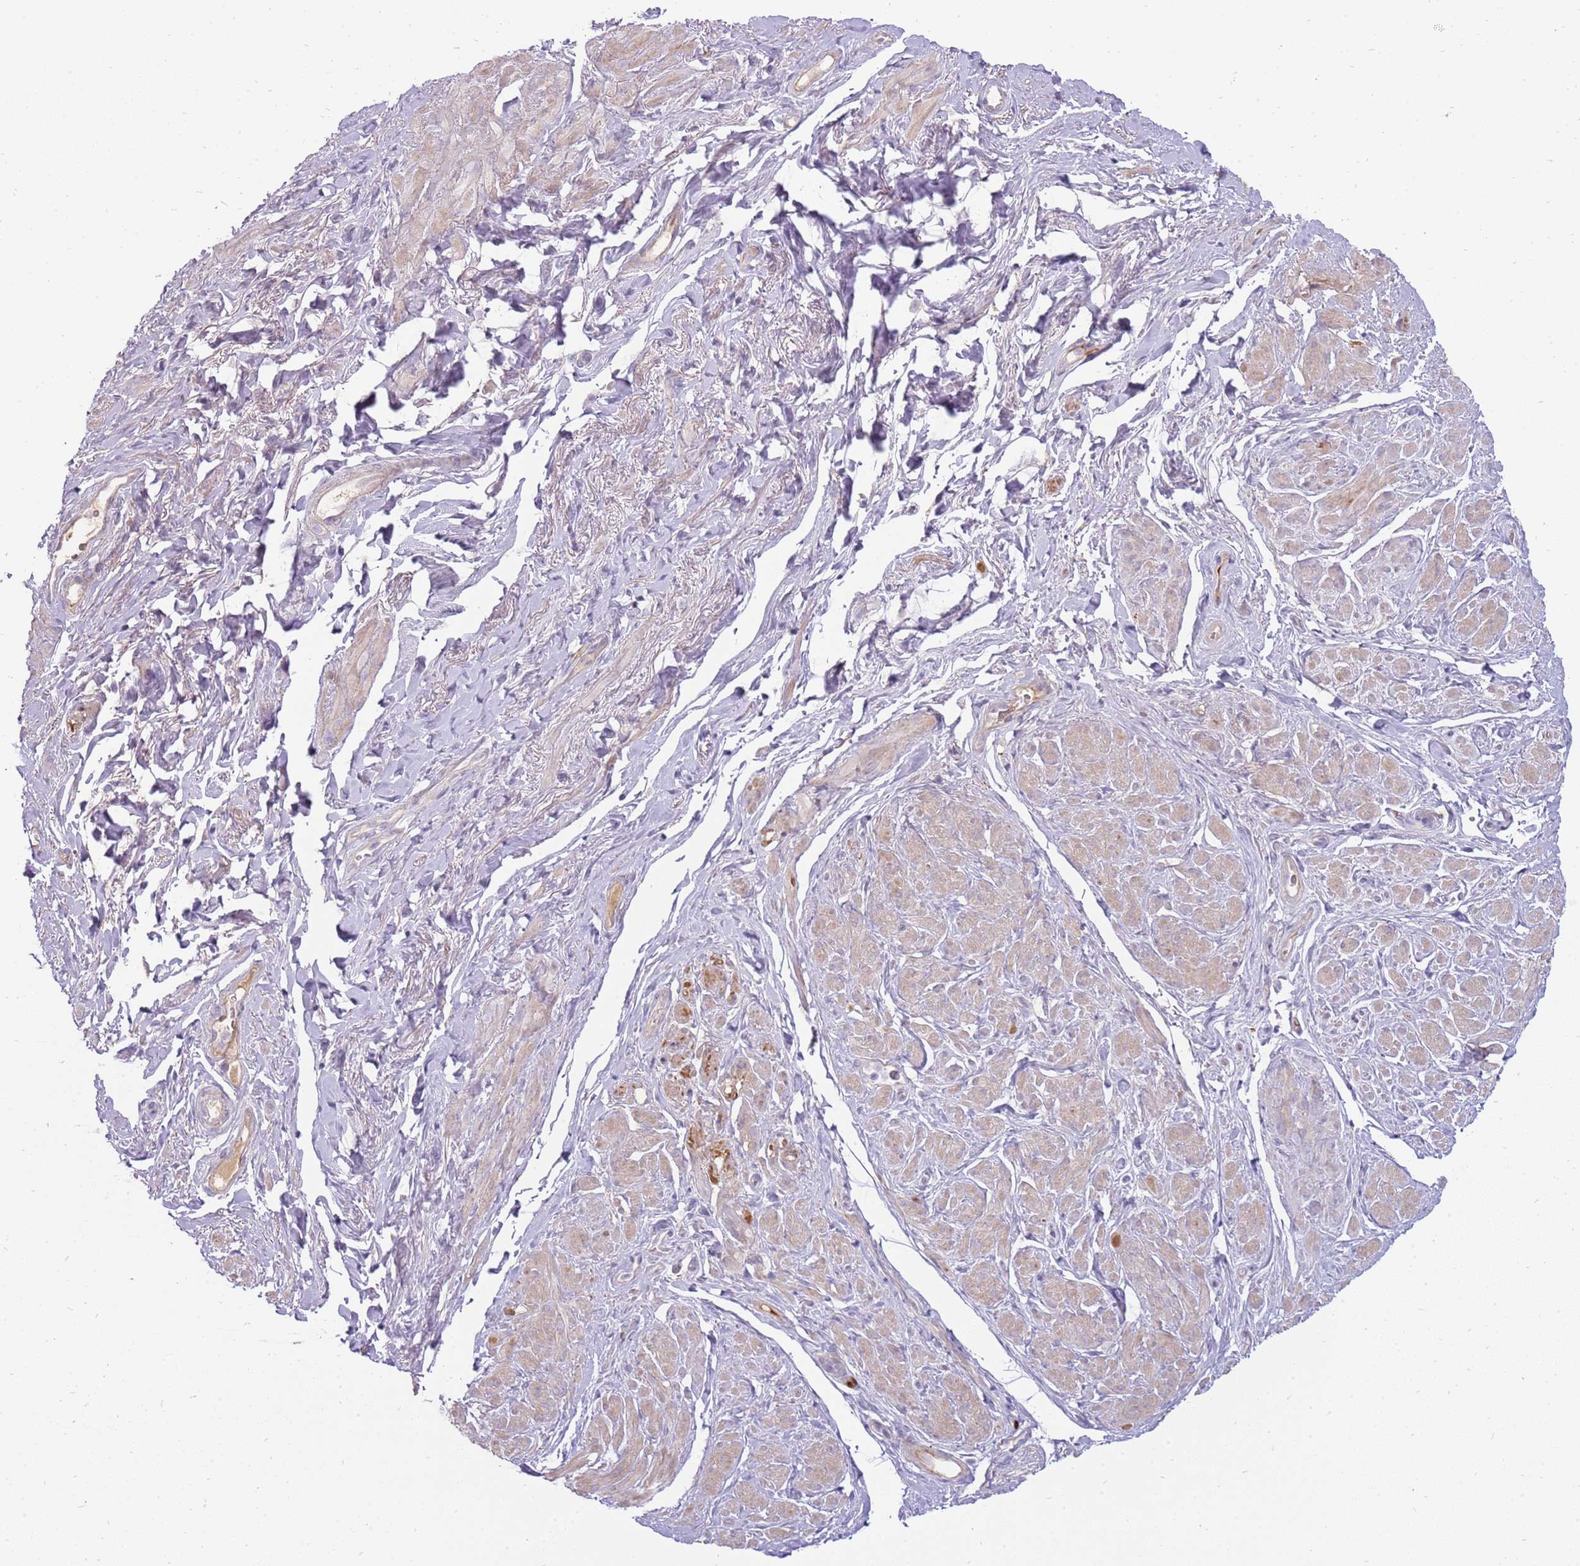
{"staining": {"intensity": "weak", "quantity": "25%-75%", "location": "cytoplasmic/membranous"}, "tissue": "smooth muscle", "cell_type": "Smooth muscle cells", "image_type": "normal", "snomed": [{"axis": "morphology", "description": "Normal tissue, NOS"}, {"axis": "topography", "description": "Smooth muscle"}, {"axis": "topography", "description": "Peripheral nerve tissue"}], "caption": "Protein positivity by IHC reveals weak cytoplasmic/membranous staining in about 25%-75% of smooth muscle cells in normal smooth muscle. Immunohistochemistry stains the protein of interest in brown and the nuclei are stained blue.", "gene": "MCUB", "patient": {"sex": "male", "age": 69}}